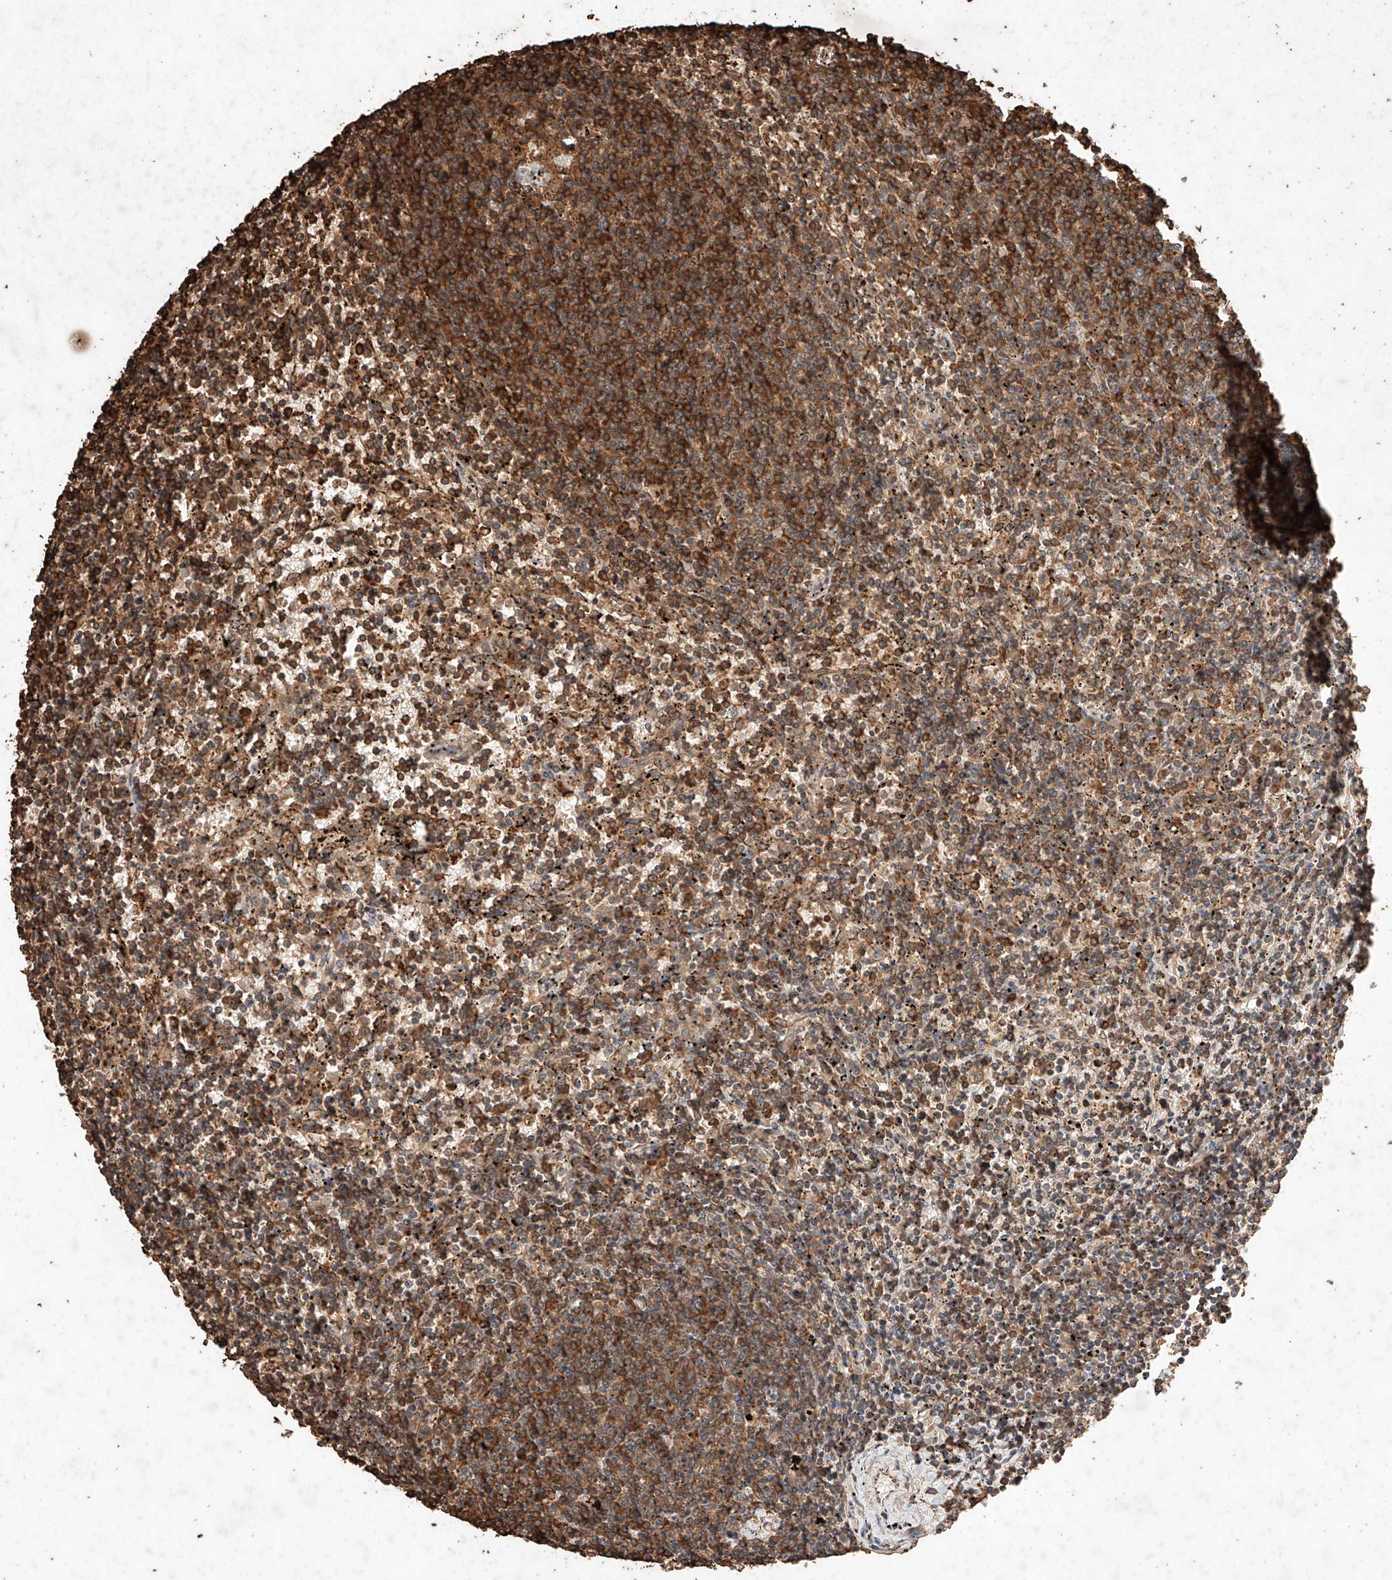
{"staining": {"intensity": "moderate", "quantity": ">75%", "location": "cytoplasmic/membranous"}, "tissue": "lymphoma", "cell_type": "Tumor cells", "image_type": "cancer", "snomed": [{"axis": "morphology", "description": "Malignant lymphoma, non-Hodgkin's type, Low grade"}, {"axis": "topography", "description": "Spleen"}], "caption": "Immunohistochemistry of human malignant lymphoma, non-Hodgkin's type (low-grade) exhibits medium levels of moderate cytoplasmic/membranous expression in about >75% of tumor cells.", "gene": "M6PR", "patient": {"sex": "female", "age": 50}}